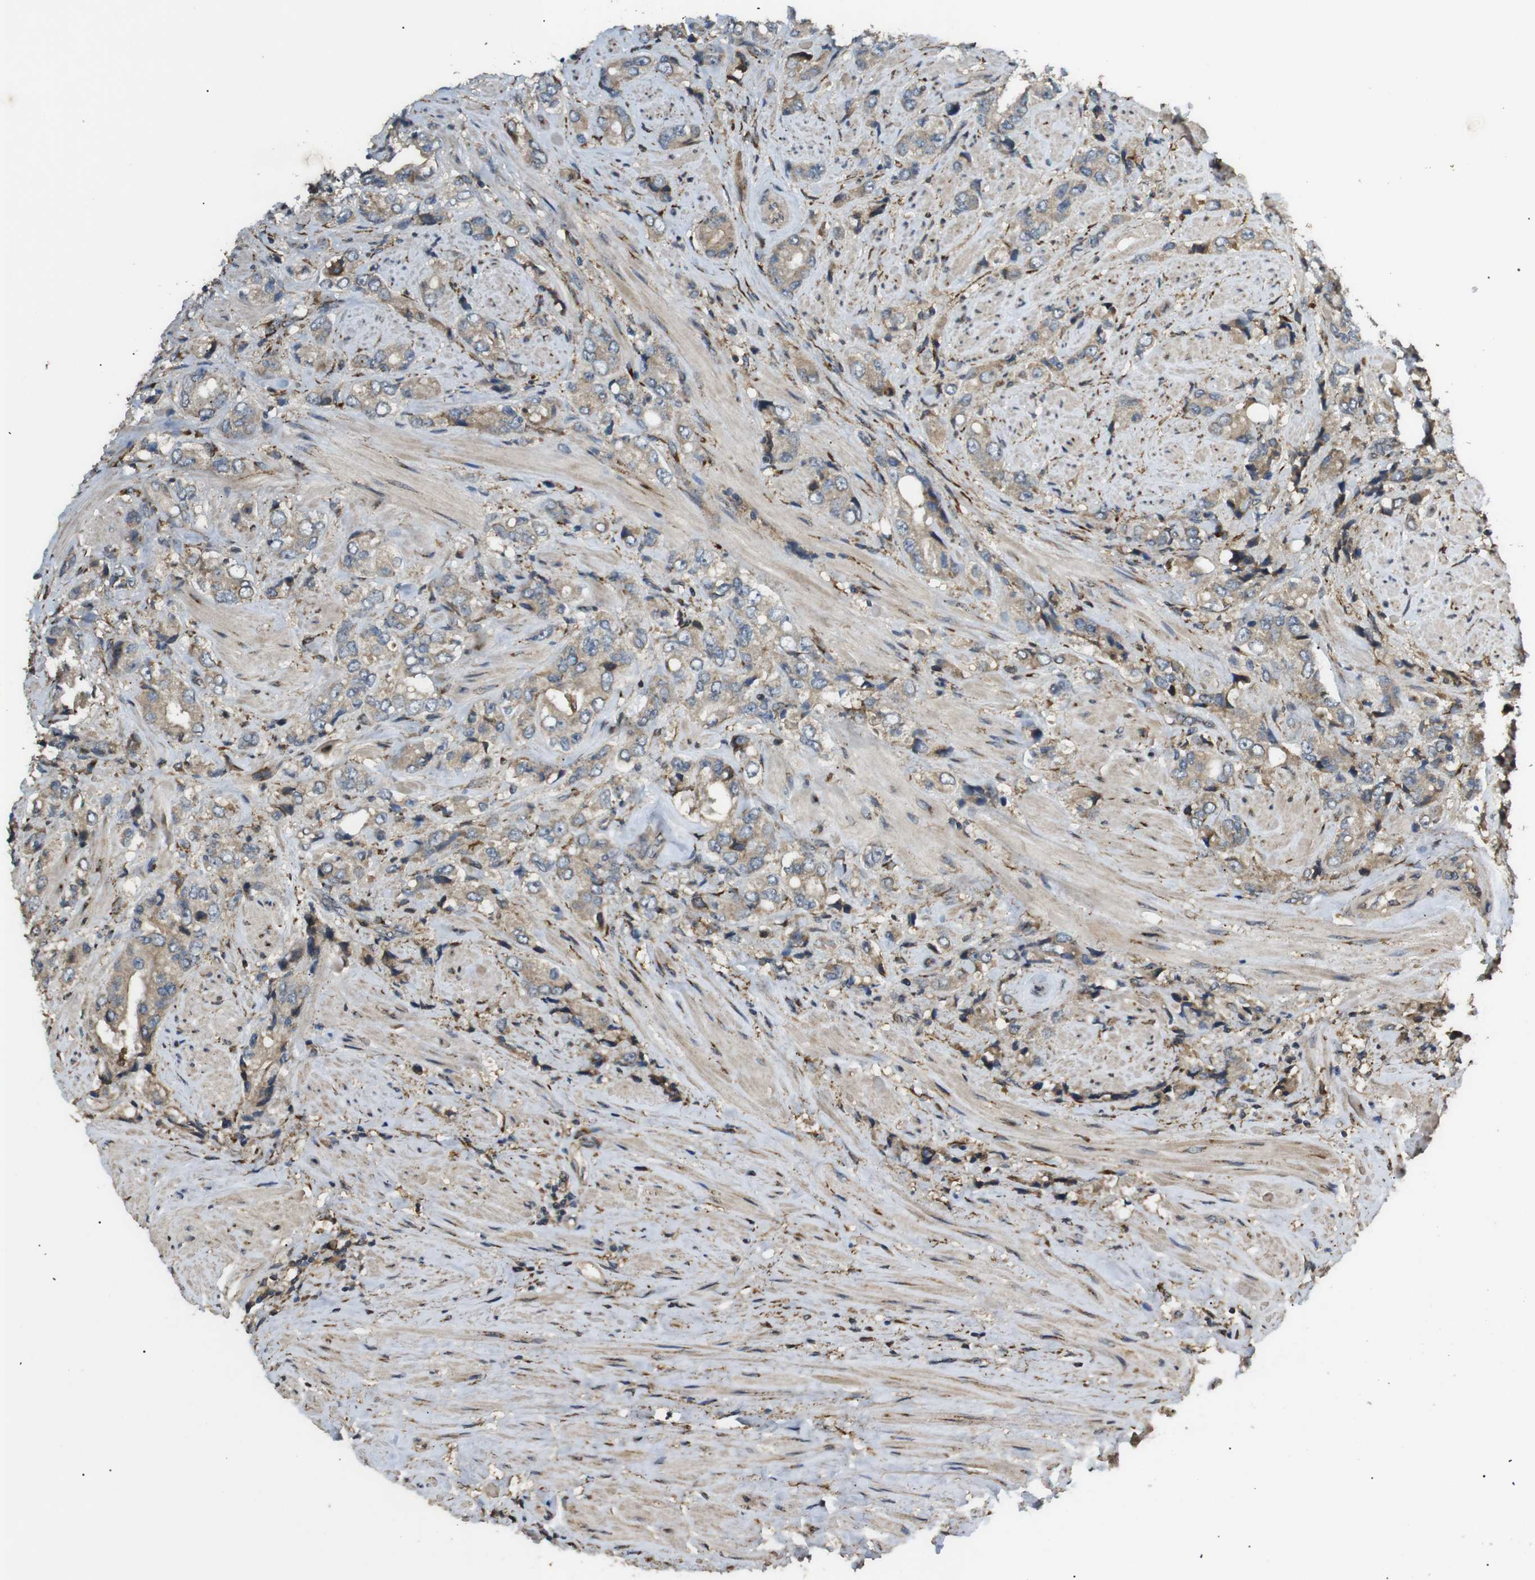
{"staining": {"intensity": "weak", "quantity": ">75%", "location": "cytoplasmic/membranous"}, "tissue": "prostate cancer", "cell_type": "Tumor cells", "image_type": "cancer", "snomed": [{"axis": "morphology", "description": "Adenocarcinoma, High grade"}, {"axis": "topography", "description": "Prostate"}], "caption": "Prostate cancer was stained to show a protein in brown. There is low levels of weak cytoplasmic/membranous expression in about >75% of tumor cells.", "gene": "ARHGAP24", "patient": {"sex": "male", "age": 61}}